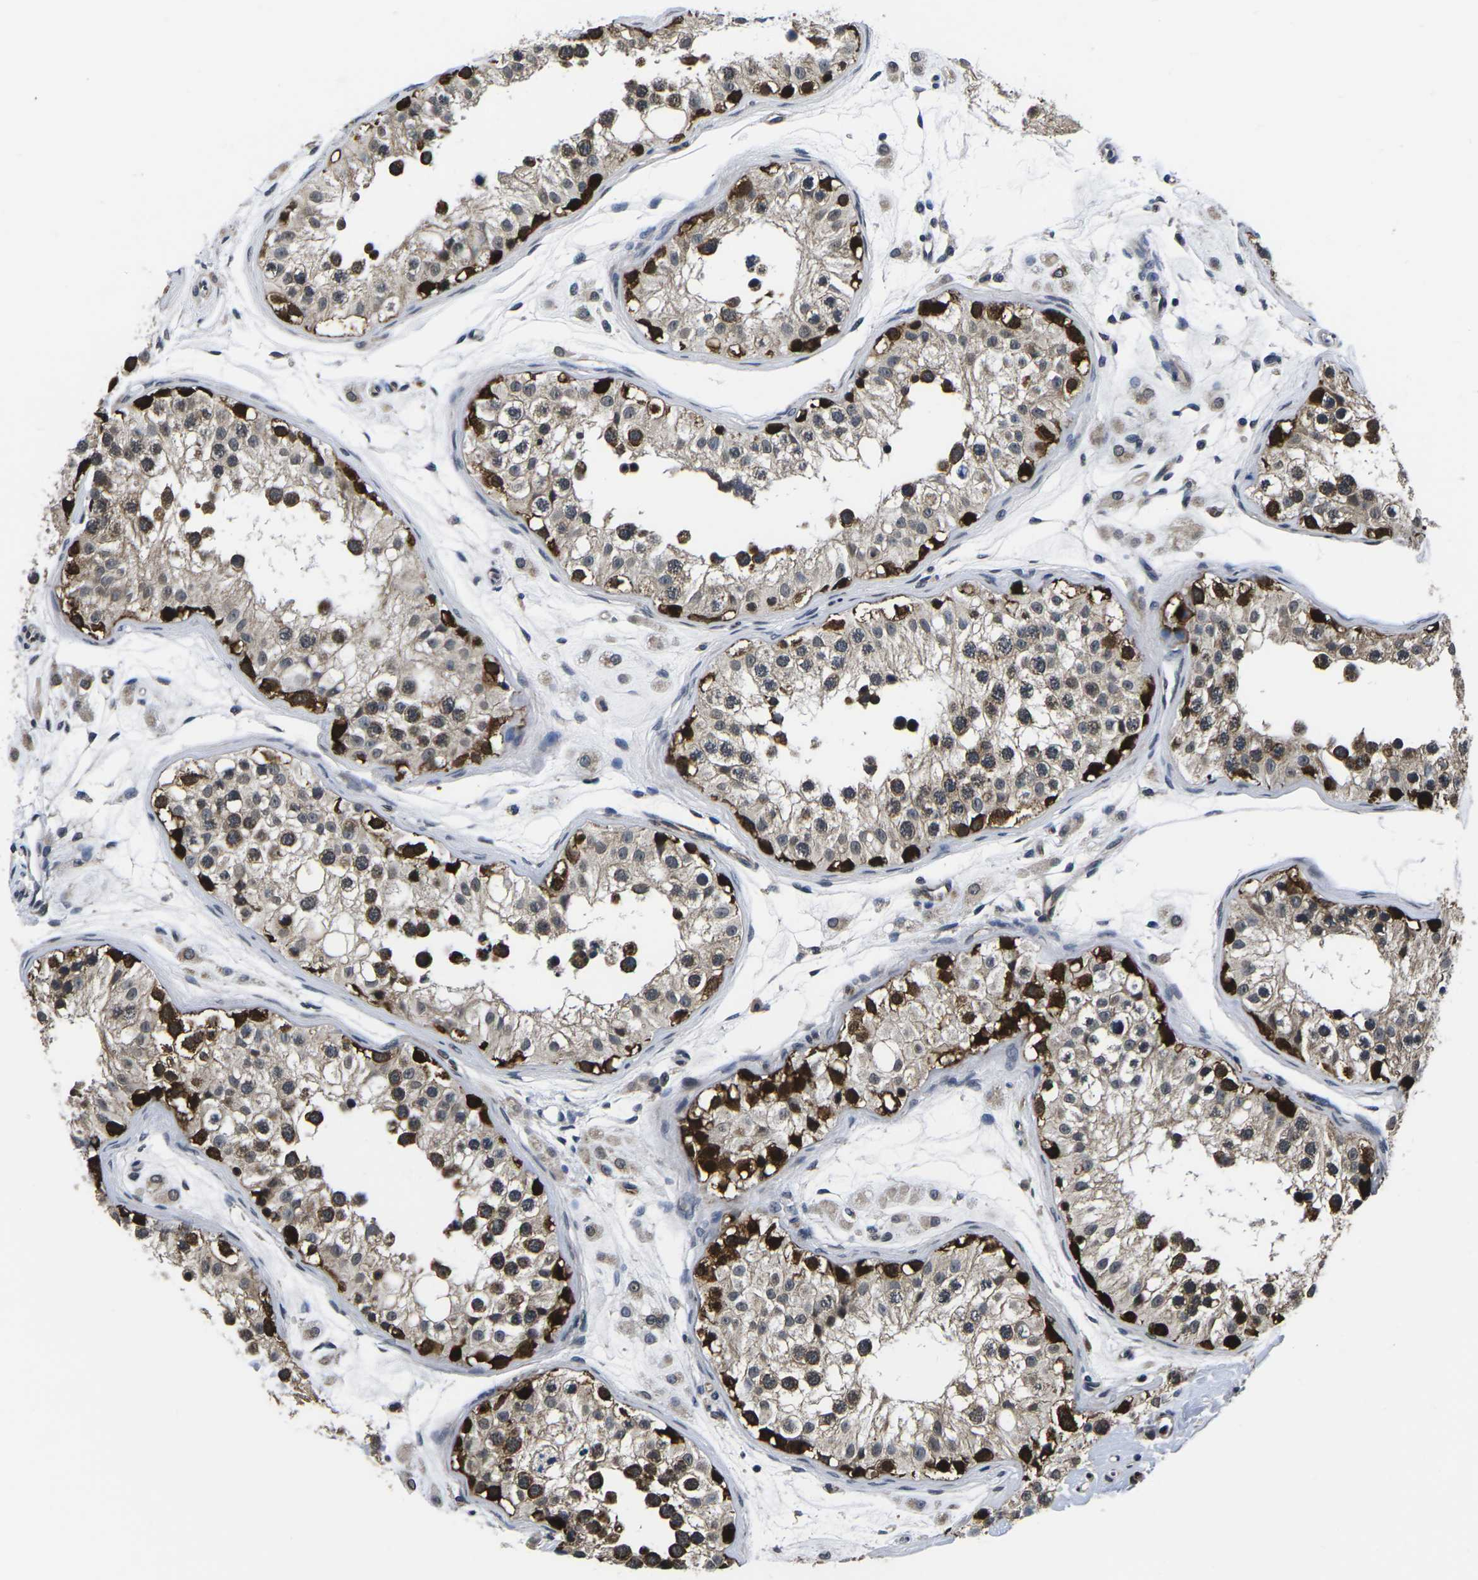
{"staining": {"intensity": "strong", "quantity": "25%-75%", "location": "cytoplasmic/membranous"}, "tissue": "testis", "cell_type": "Cells in seminiferous ducts", "image_type": "normal", "snomed": [{"axis": "morphology", "description": "Normal tissue, NOS"}, {"axis": "morphology", "description": "Adenocarcinoma, metastatic, NOS"}, {"axis": "topography", "description": "Testis"}], "caption": "Cells in seminiferous ducts display high levels of strong cytoplasmic/membranous positivity in approximately 25%-75% of cells in benign testis. Nuclei are stained in blue.", "gene": "CCNE1", "patient": {"sex": "male", "age": 26}}